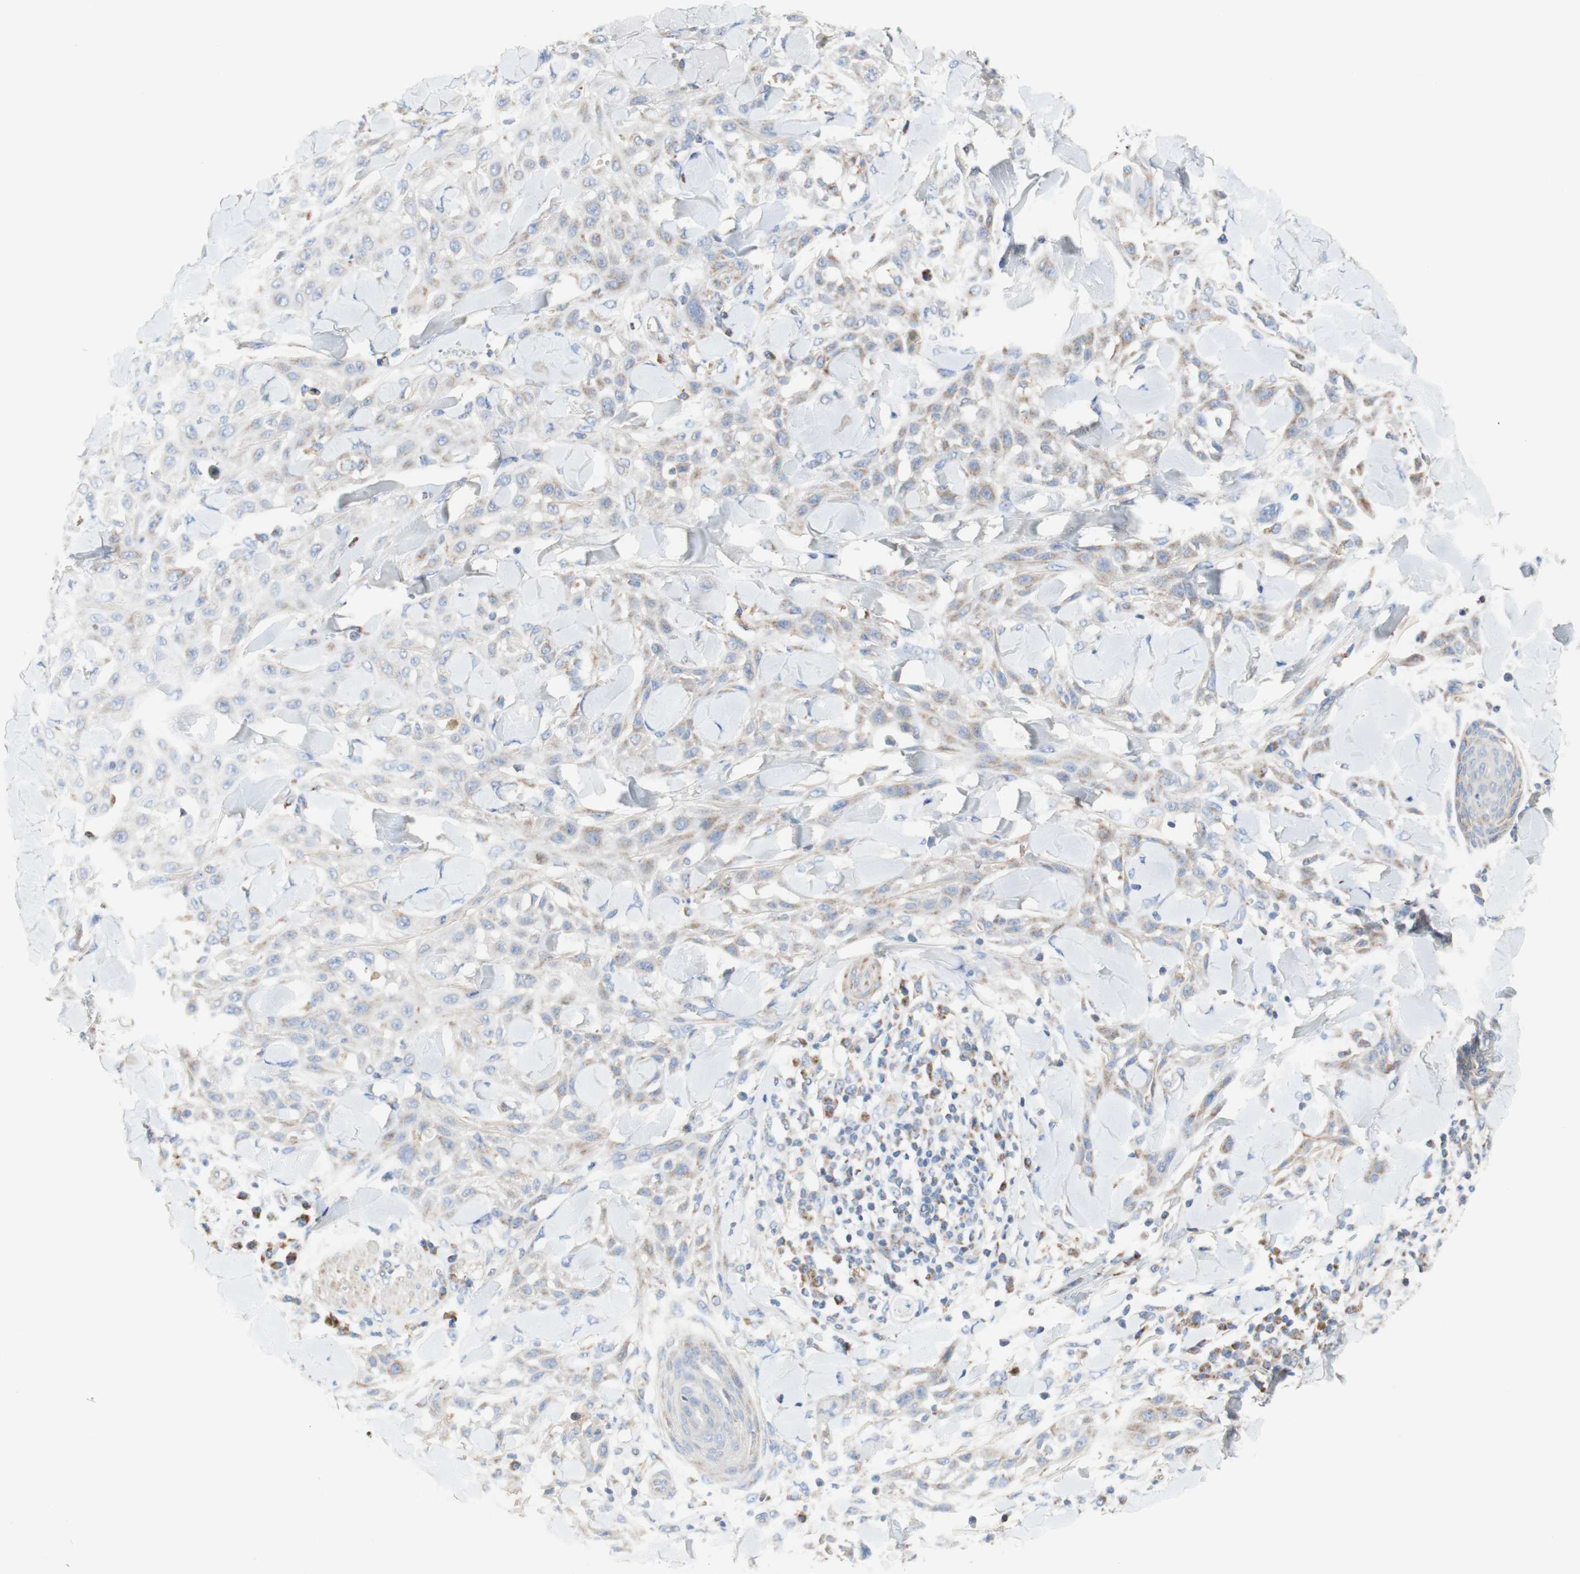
{"staining": {"intensity": "weak", "quantity": "25%-75%", "location": "cytoplasmic/membranous"}, "tissue": "skin cancer", "cell_type": "Tumor cells", "image_type": "cancer", "snomed": [{"axis": "morphology", "description": "Squamous cell carcinoma, NOS"}, {"axis": "topography", "description": "Skin"}], "caption": "Human skin cancer (squamous cell carcinoma) stained with a brown dye shows weak cytoplasmic/membranous positive staining in approximately 25%-75% of tumor cells.", "gene": "SDHB", "patient": {"sex": "male", "age": 24}}